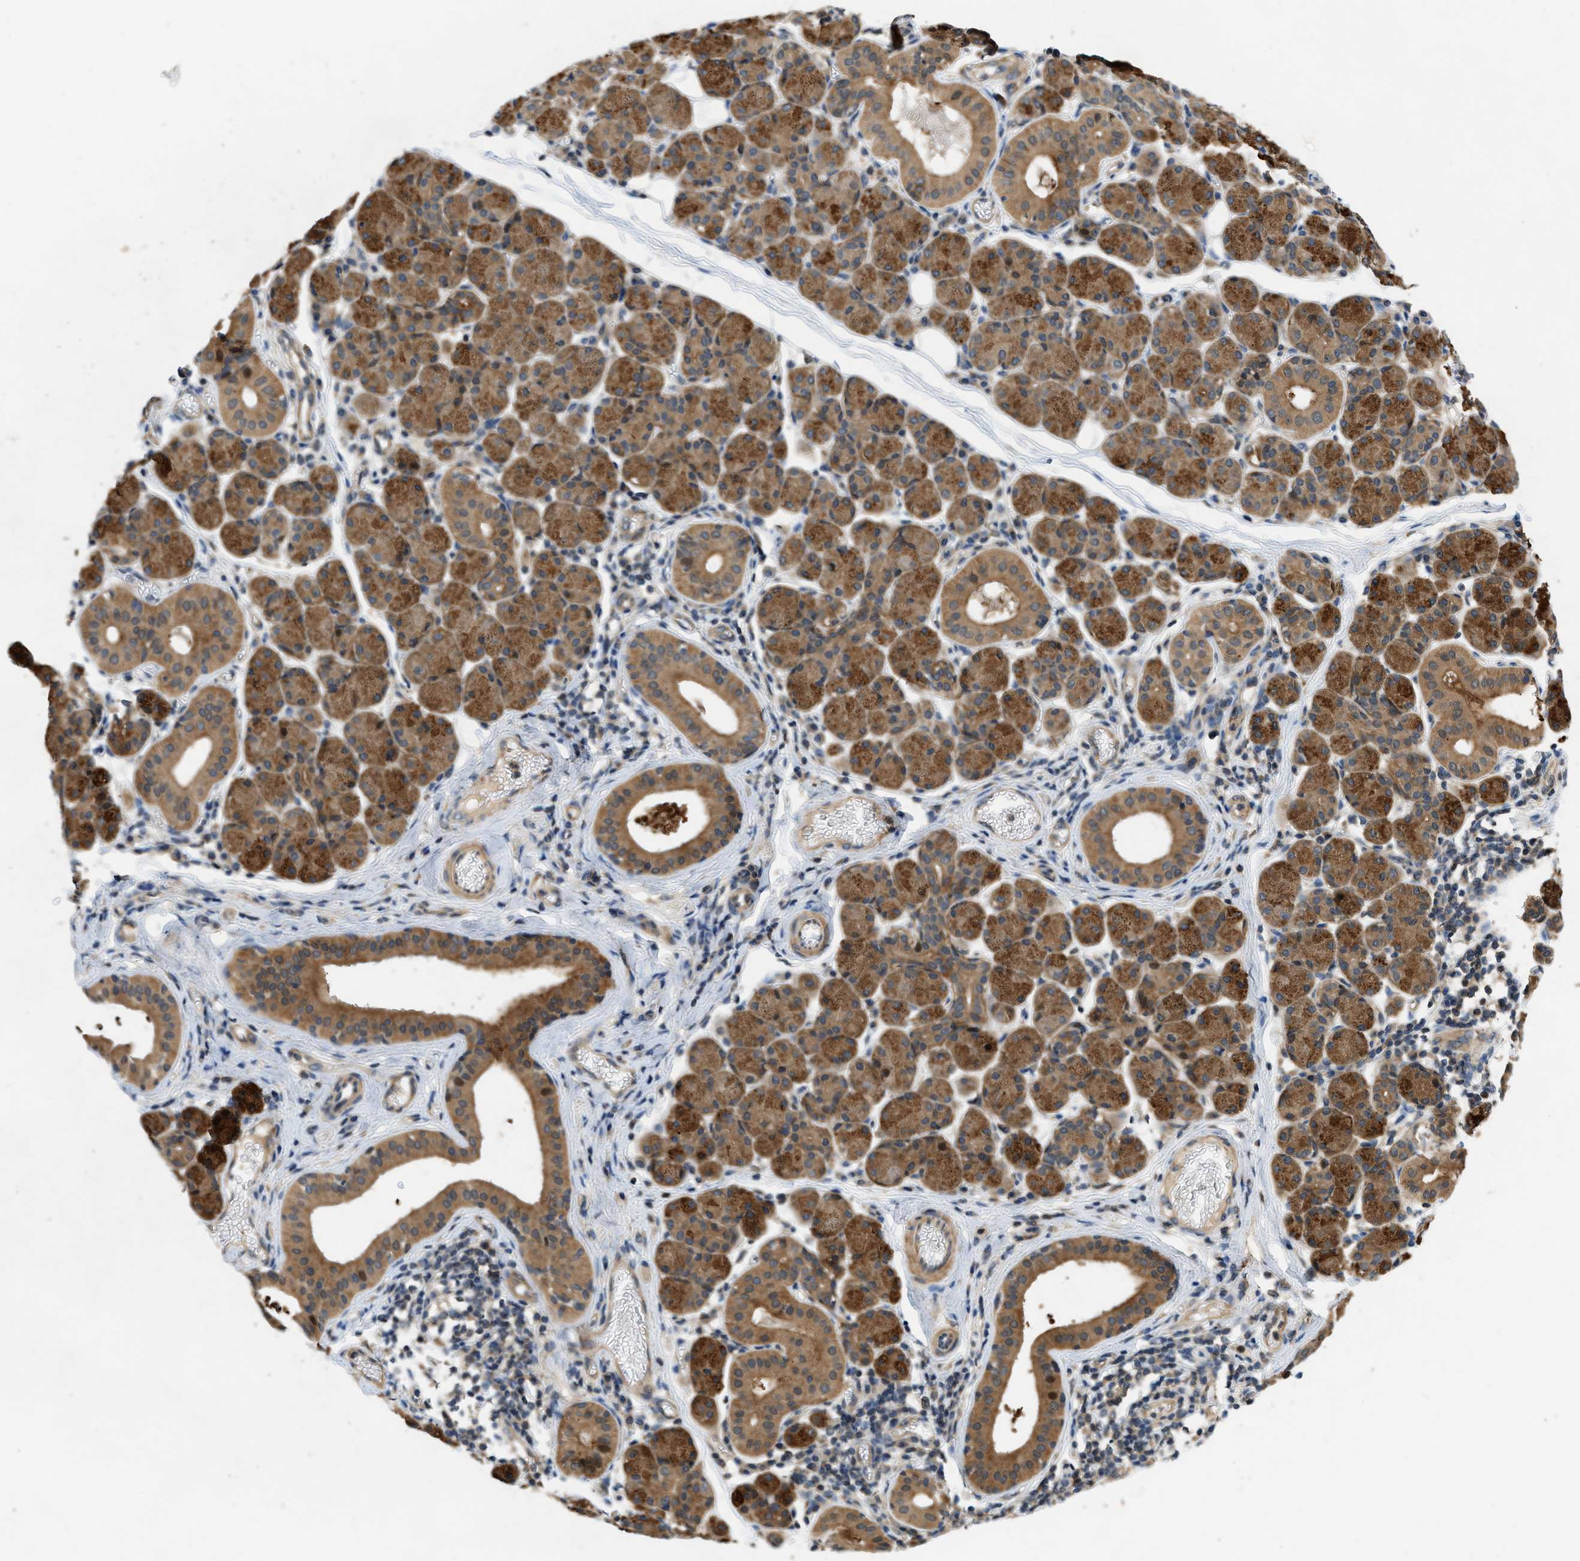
{"staining": {"intensity": "strong", "quantity": "25%-75%", "location": "cytoplasmic/membranous"}, "tissue": "salivary gland", "cell_type": "Glandular cells", "image_type": "normal", "snomed": [{"axis": "morphology", "description": "Normal tissue, NOS"}, {"axis": "morphology", "description": "Inflammation, NOS"}, {"axis": "topography", "description": "Lymph node"}, {"axis": "topography", "description": "Salivary gland"}], "caption": "The immunohistochemical stain highlights strong cytoplasmic/membranous expression in glandular cells of benign salivary gland.", "gene": "GPR31", "patient": {"sex": "male", "age": 3}}